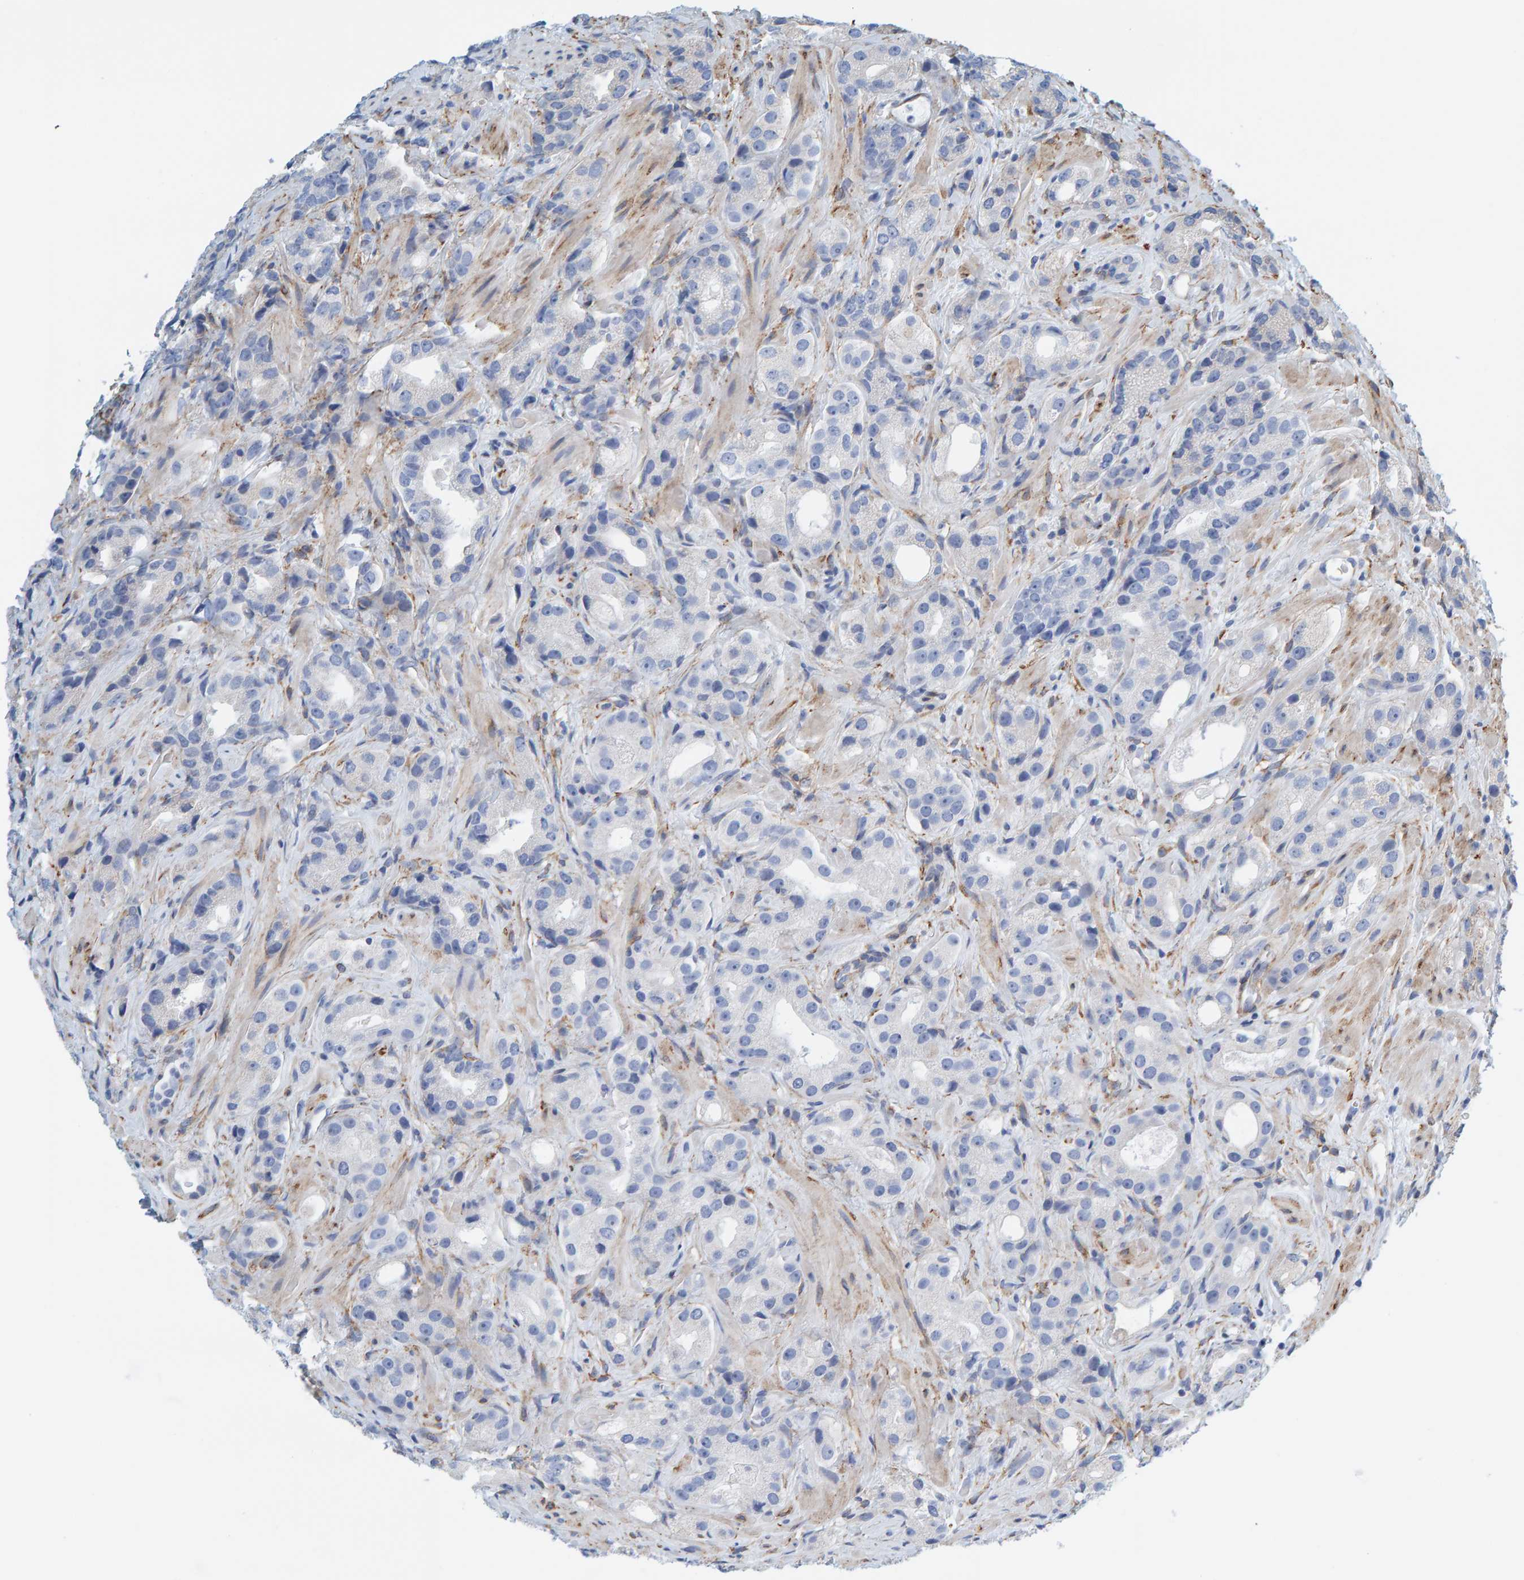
{"staining": {"intensity": "negative", "quantity": "none", "location": "none"}, "tissue": "prostate cancer", "cell_type": "Tumor cells", "image_type": "cancer", "snomed": [{"axis": "morphology", "description": "Adenocarcinoma, High grade"}, {"axis": "topography", "description": "Prostate"}], "caption": "IHC of human prostate adenocarcinoma (high-grade) displays no staining in tumor cells. (DAB immunohistochemistry, high magnification).", "gene": "MAP1B", "patient": {"sex": "male", "age": 63}}